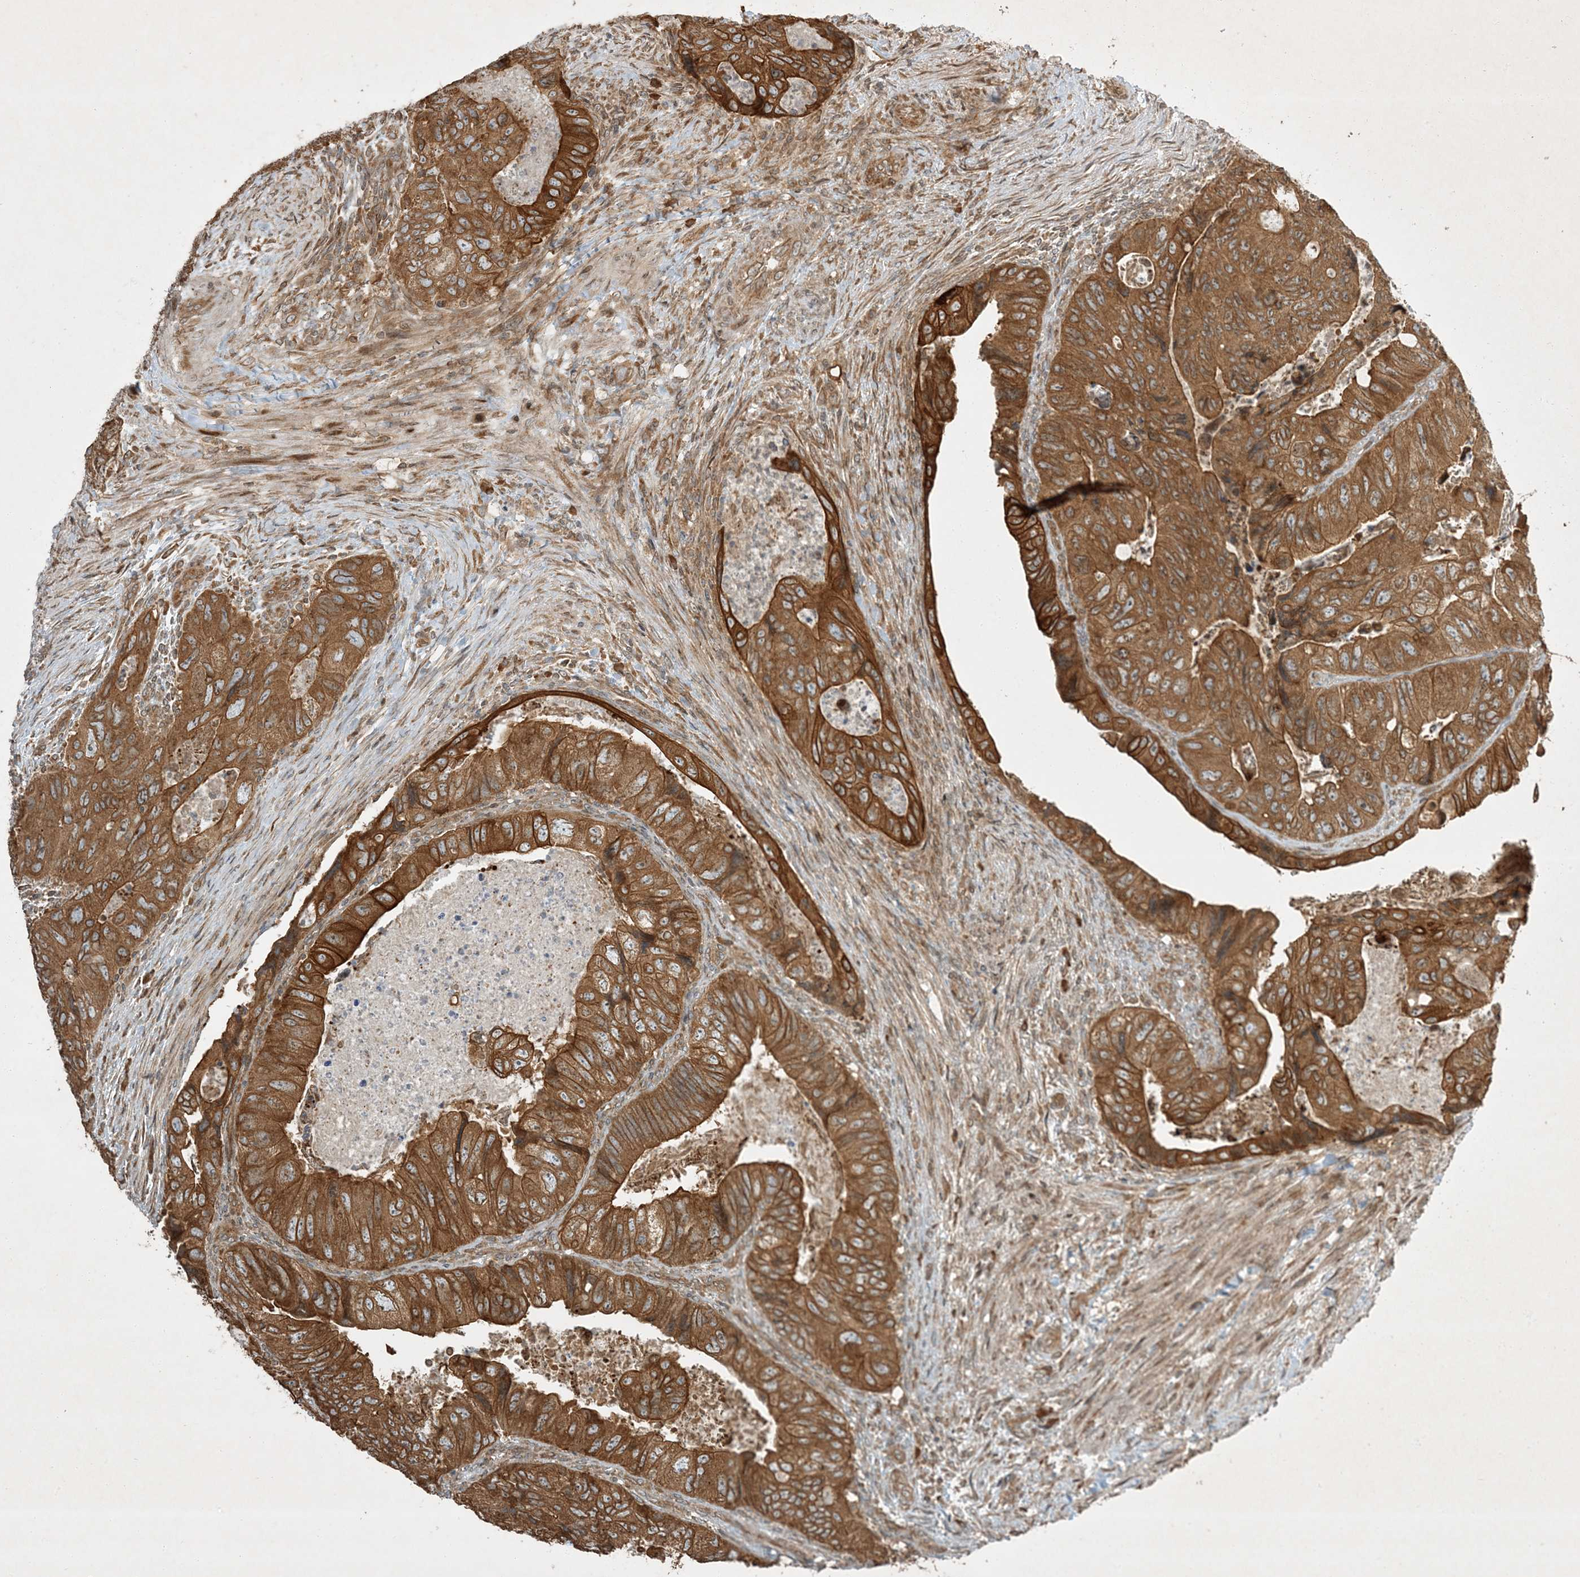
{"staining": {"intensity": "strong", "quantity": ">75%", "location": "cytoplasmic/membranous"}, "tissue": "colorectal cancer", "cell_type": "Tumor cells", "image_type": "cancer", "snomed": [{"axis": "morphology", "description": "Adenocarcinoma, NOS"}, {"axis": "topography", "description": "Rectum"}], "caption": "This photomicrograph reveals immunohistochemistry staining of colorectal adenocarcinoma, with high strong cytoplasmic/membranous staining in about >75% of tumor cells.", "gene": "COMMD8", "patient": {"sex": "male", "age": 63}}